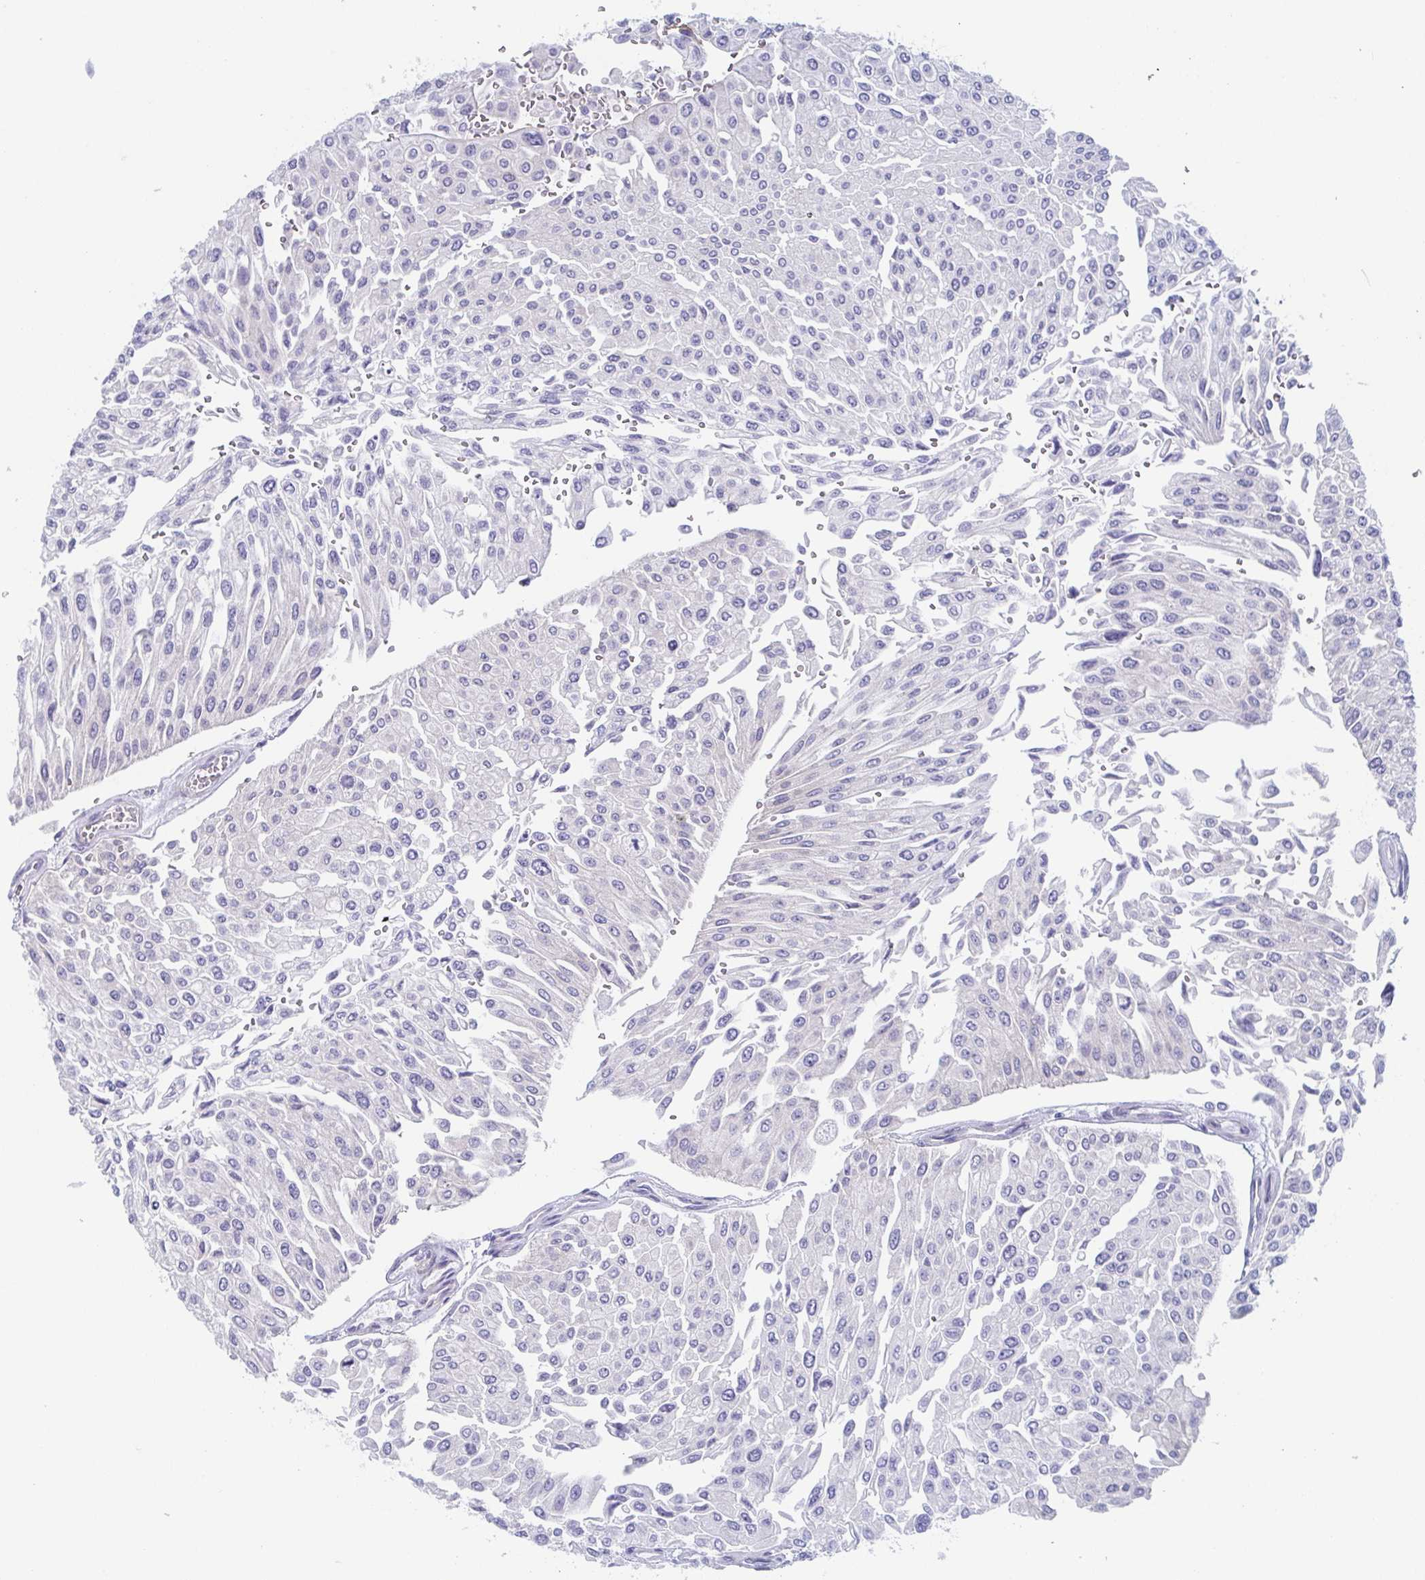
{"staining": {"intensity": "negative", "quantity": "none", "location": "none"}, "tissue": "urothelial cancer", "cell_type": "Tumor cells", "image_type": "cancer", "snomed": [{"axis": "morphology", "description": "Urothelial carcinoma, NOS"}, {"axis": "topography", "description": "Urinary bladder"}], "caption": "DAB immunohistochemical staining of transitional cell carcinoma demonstrates no significant staining in tumor cells.", "gene": "DYNC1I1", "patient": {"sex": "male", "age": 67}}